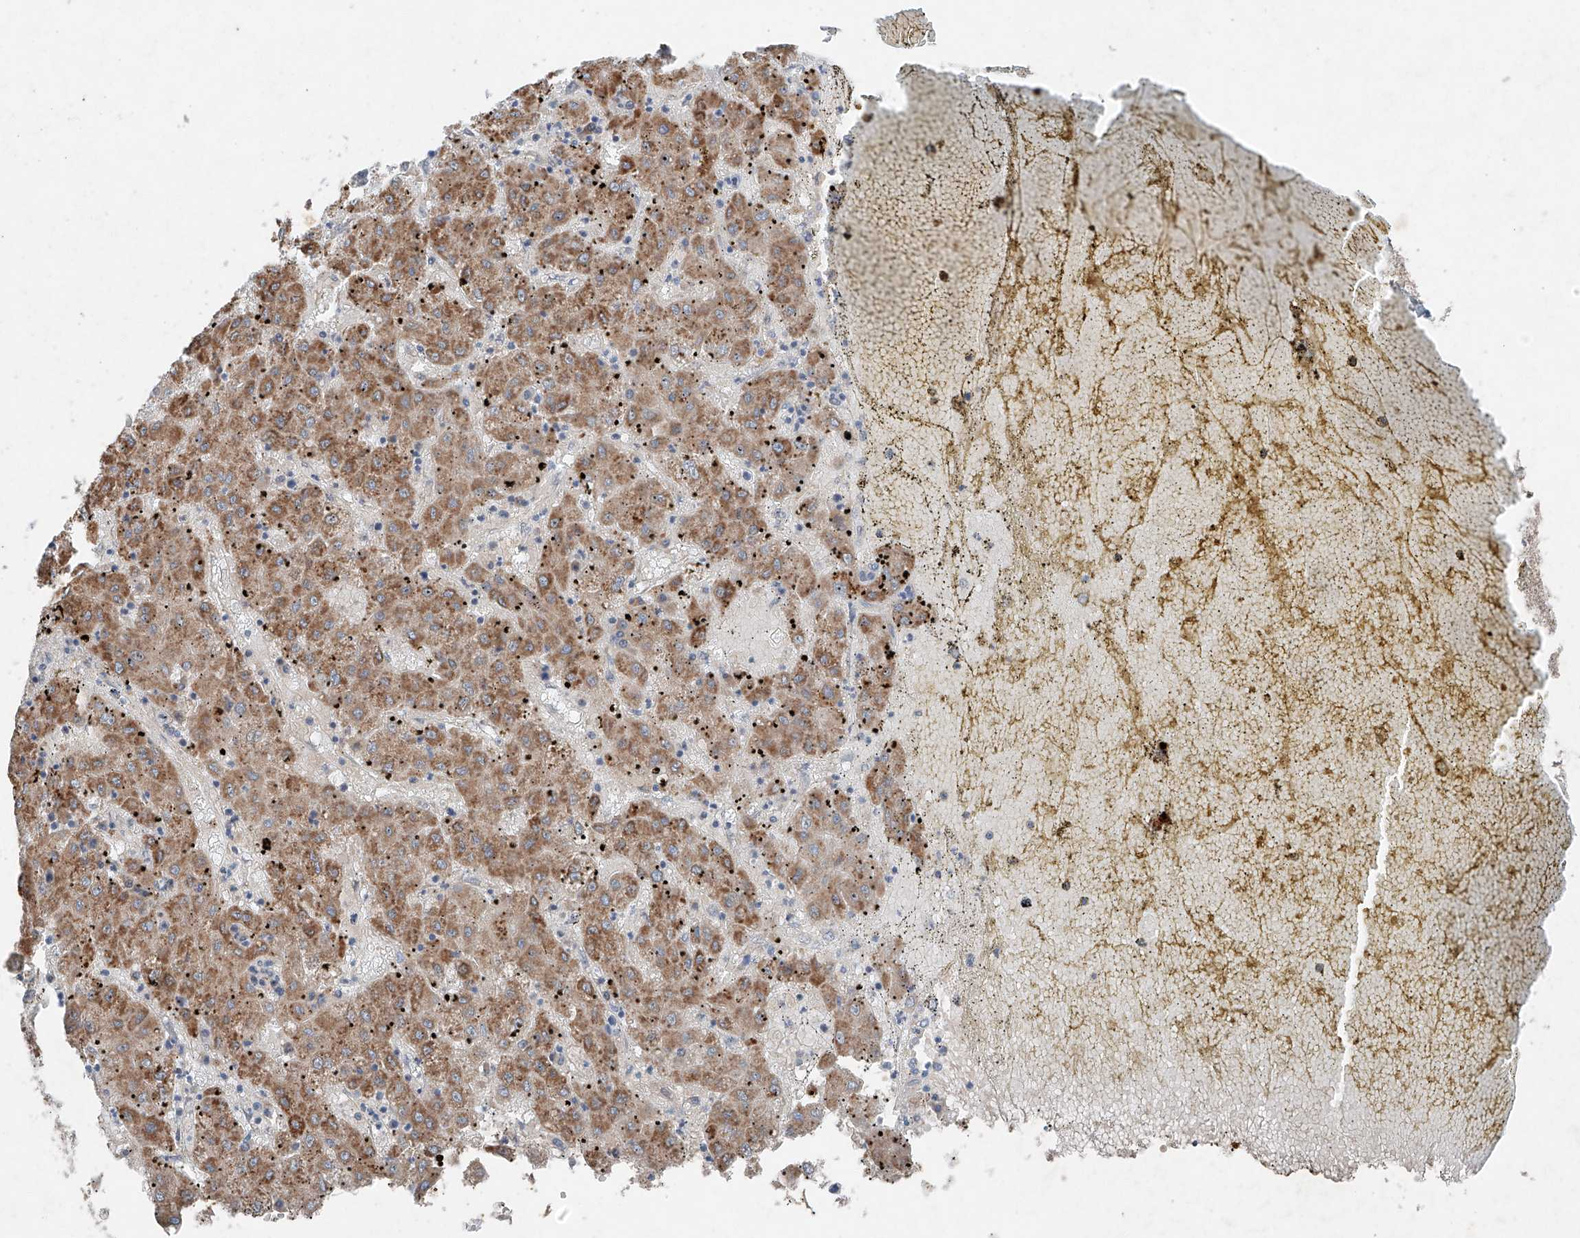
{"staining": {"intensity": "moderate", "quantity": ">75%", "location": "cytoplasmic/membranous"}, "tissue": "liver cancer", "cell_type": "Tumor cells", "image_type": "cancer", "snomed": [{"axis": "morphology", "description": "Carcinoma, Hepatocellular, NOS"}, {"axis": "topography", "description": "Liver"}], "caption": "Protein expression analysis of hepatocellular carcinoma (liver) exhibits moderate cytoplasmic/membranous staining in about >75% of tumor cells.", "gene": "RUSC1", "patient": {"sex": "male", "age": 72}}